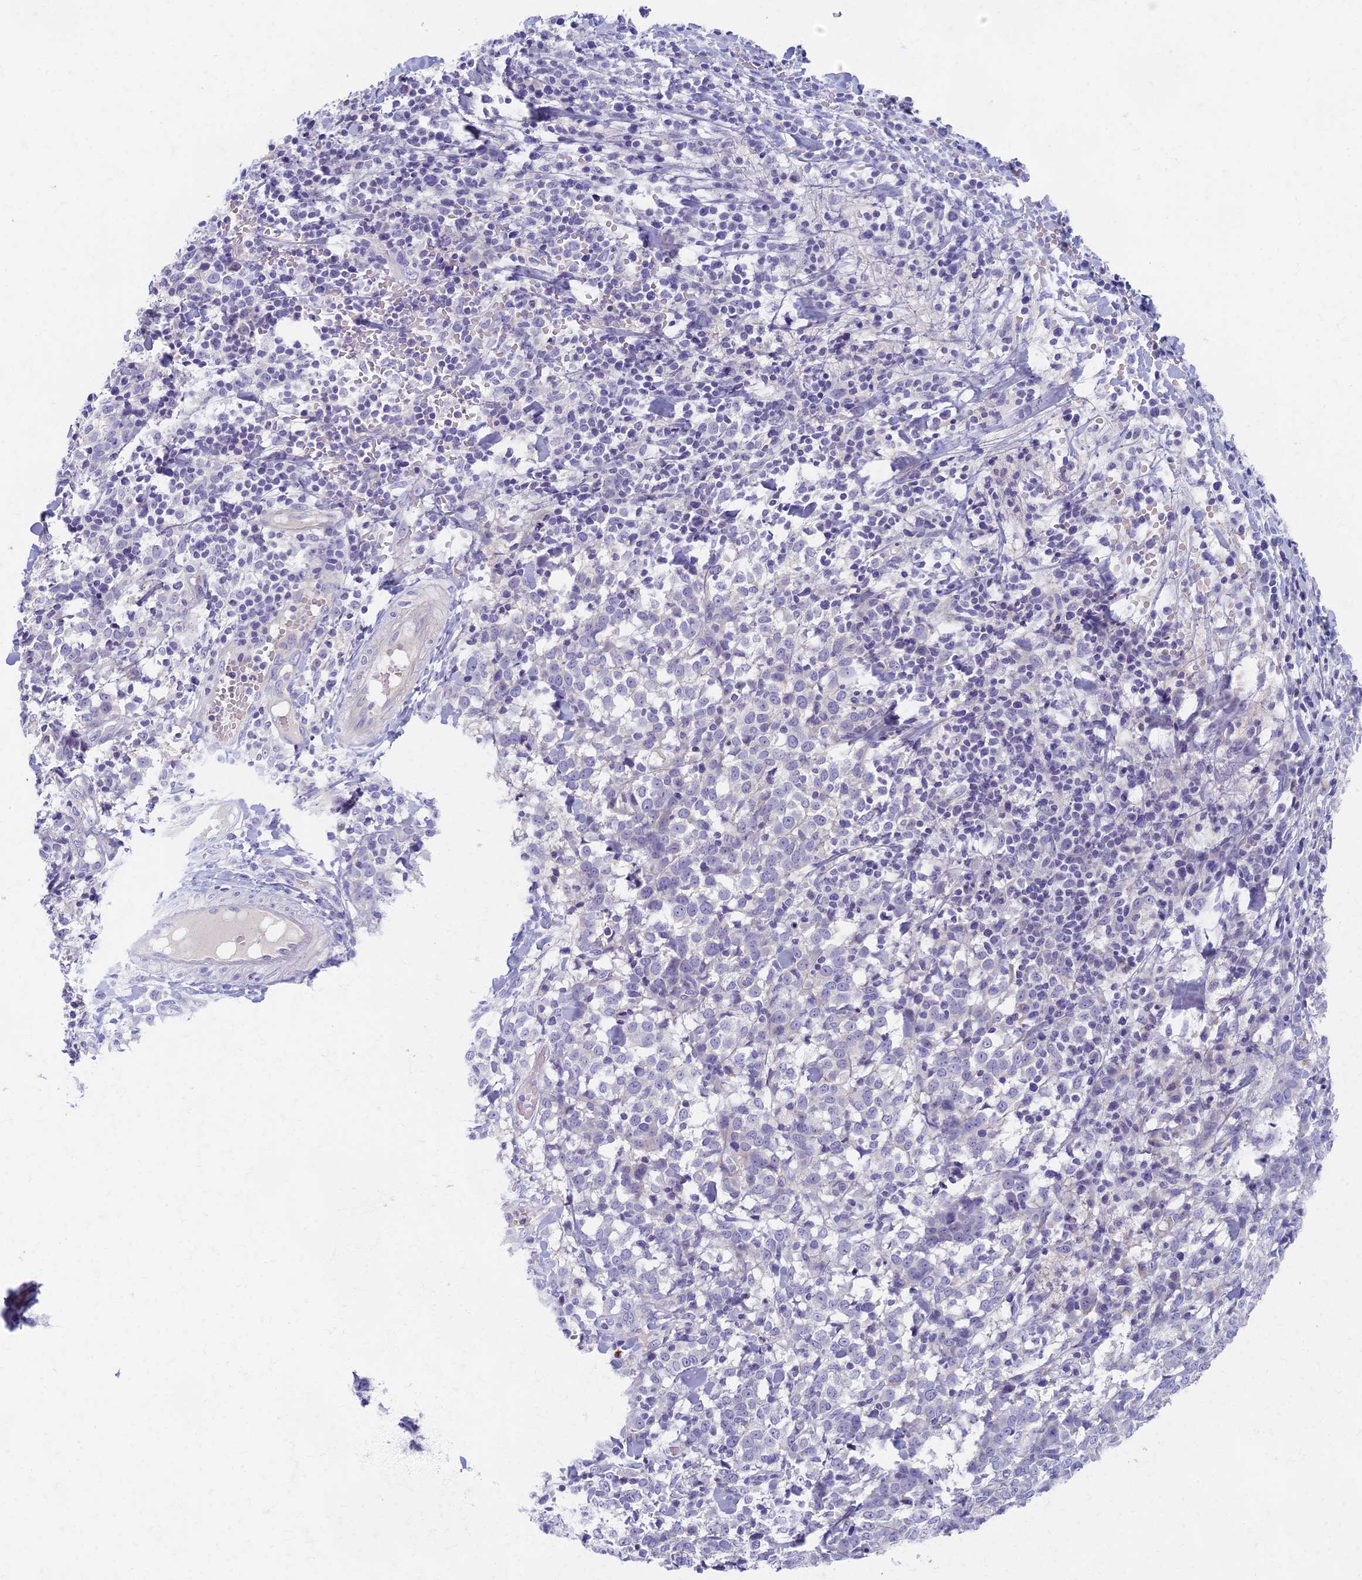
{"staining": {"intensity": "negative", "quantity": "none", "location": "none"}, "tissue": "melanoma", "cell_type": "Tumor cells", "image_type": "cancer", "snomed": [{"axis": "morphology", "description": "Malignant melanoma, NOS"}, {"axis": "topography", "description": "Skin"}], "caption": "Tumor cells are negative for protein expression in human malignant melanoma.", "gene": "AP4E1", "patient": {"sex": "female", "age": 72}}